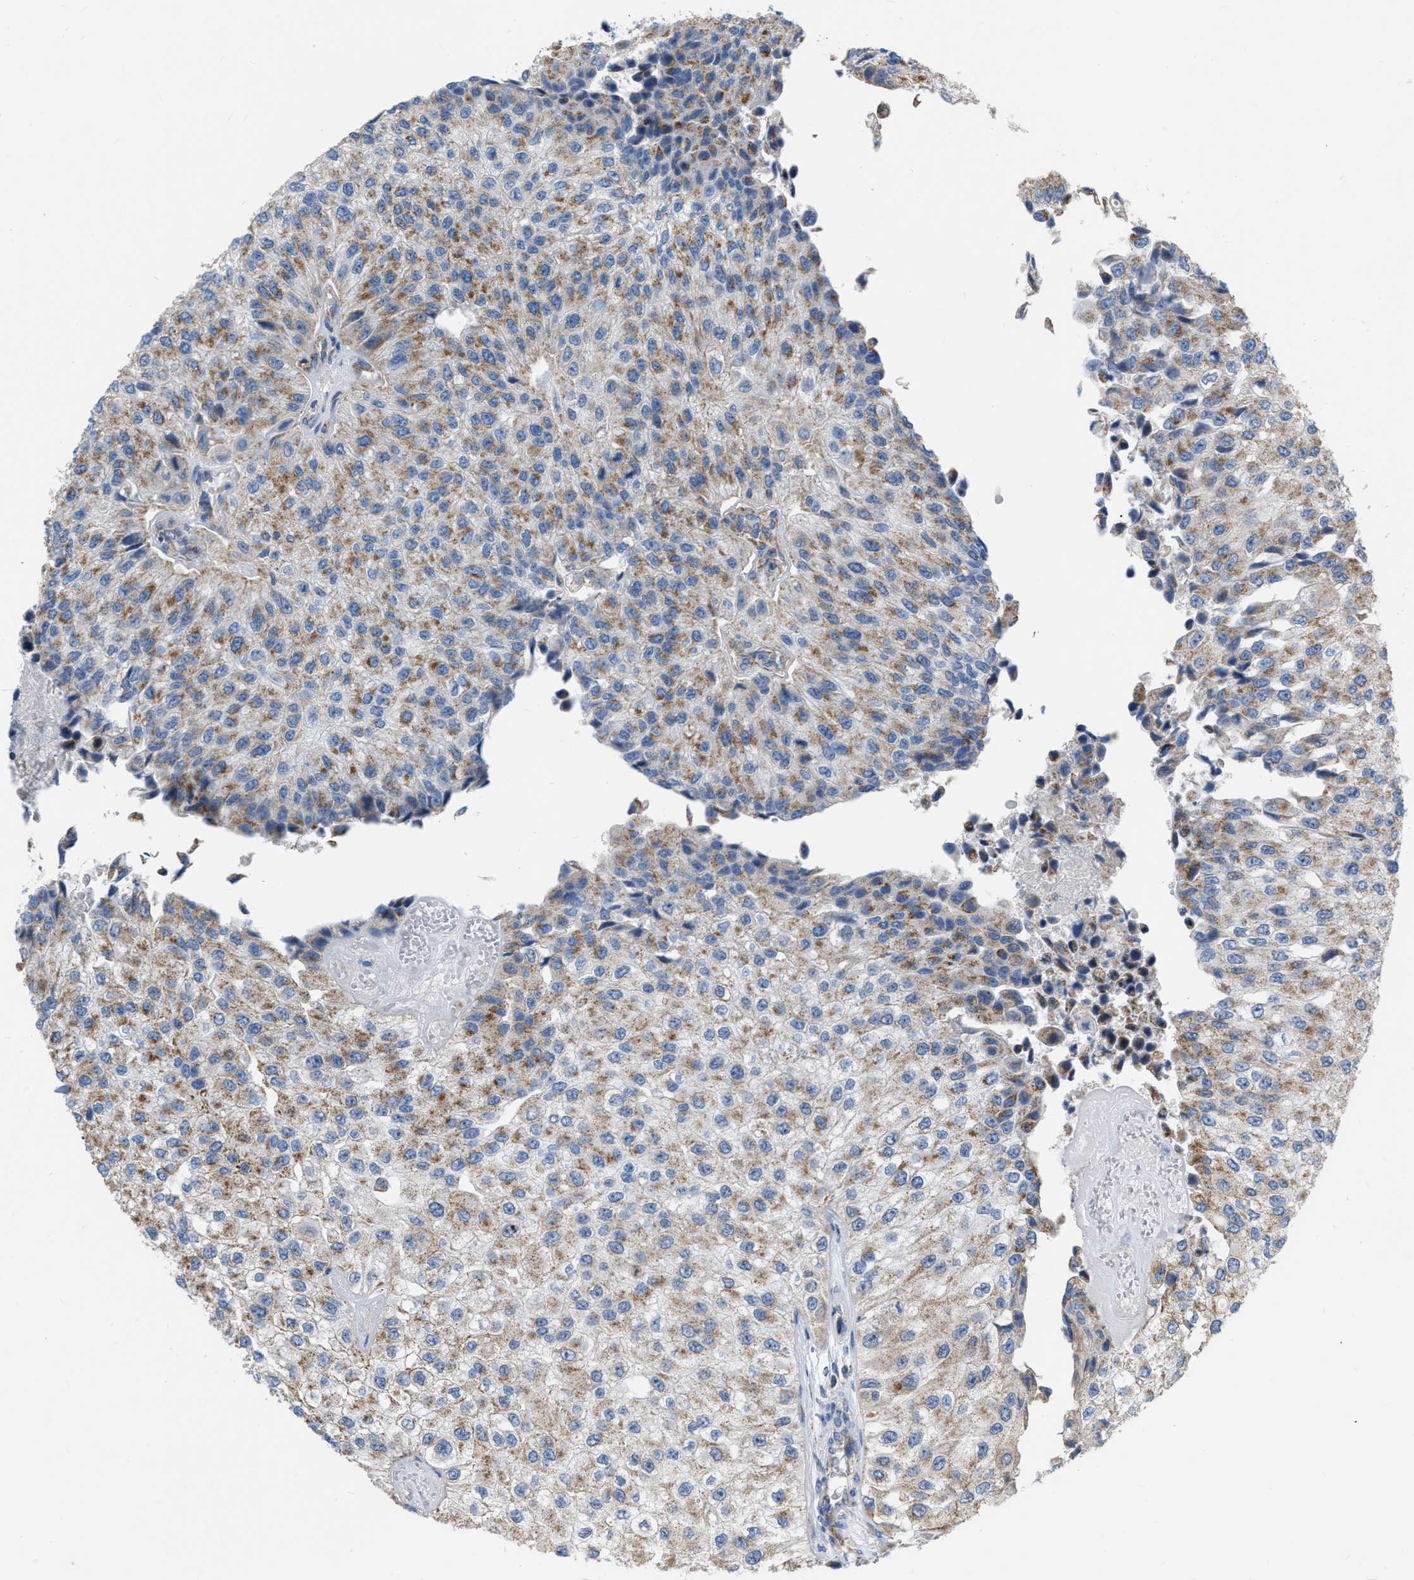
{"staining": {"intensity": "moderate", "quantity": ">75%", "location": "cytoplasmic/membranous"}, "tissue": "urothelial cancer", "cell_type": "Tumor cells", "image_type": "cancer", "snomed": [{"axis": "morphology", "description": "Urothelial carcinoma, High grade"}, {"axis": "topography", "description": "Kidney"}, {"axis": "topography", "description": "Urinary bladder"}], "caption": "A photomicrograph of urothelial cancer stained for a protein demonstrates moderate cytoplasmic/membranous brown staining in tumor cells.", "gene": "DDX56", "patient": {"sex": "male", "age": 77}}